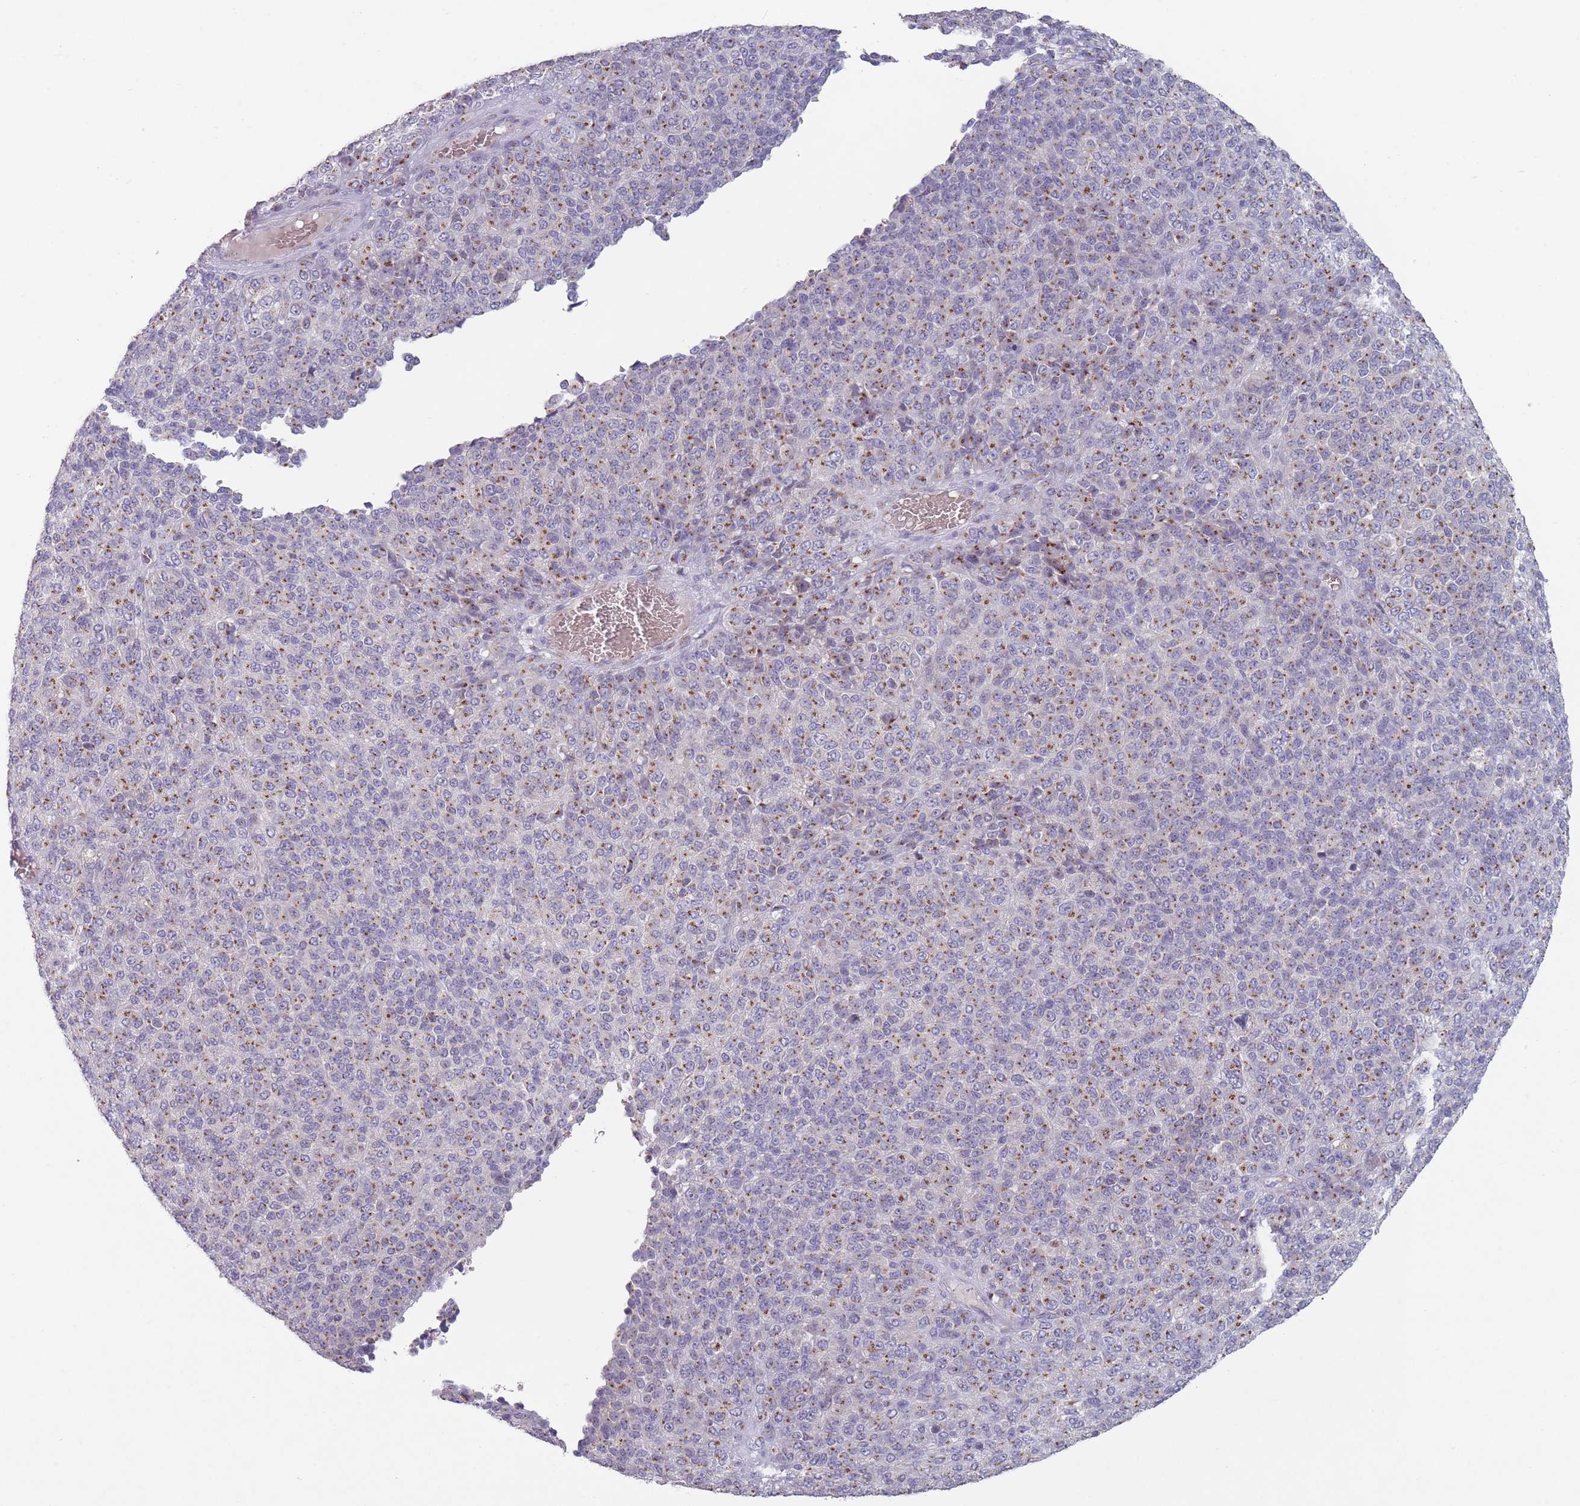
{"staining": {"intensity": "moderate", "quantity": ">75%", "location": "cytoplasmic/membranous"}, "tissue": "melanoma", "cell_type": "Tumor cells", "image_type": "cancer", "snomed": [{"axis": "morphology", "description": "Malignant melanoma, Metastatic site"}, {"axis": "topography", "description": "Brain"}], "caption": "Malignant melanoma (metastatic site) stained for a protein (brown) shows moderate cytoplasmic/membranous positive staining in approximately >75% of tumor cells.", "gene": "MAN1B1", "patient": {"sex": "female", "age": 56}}